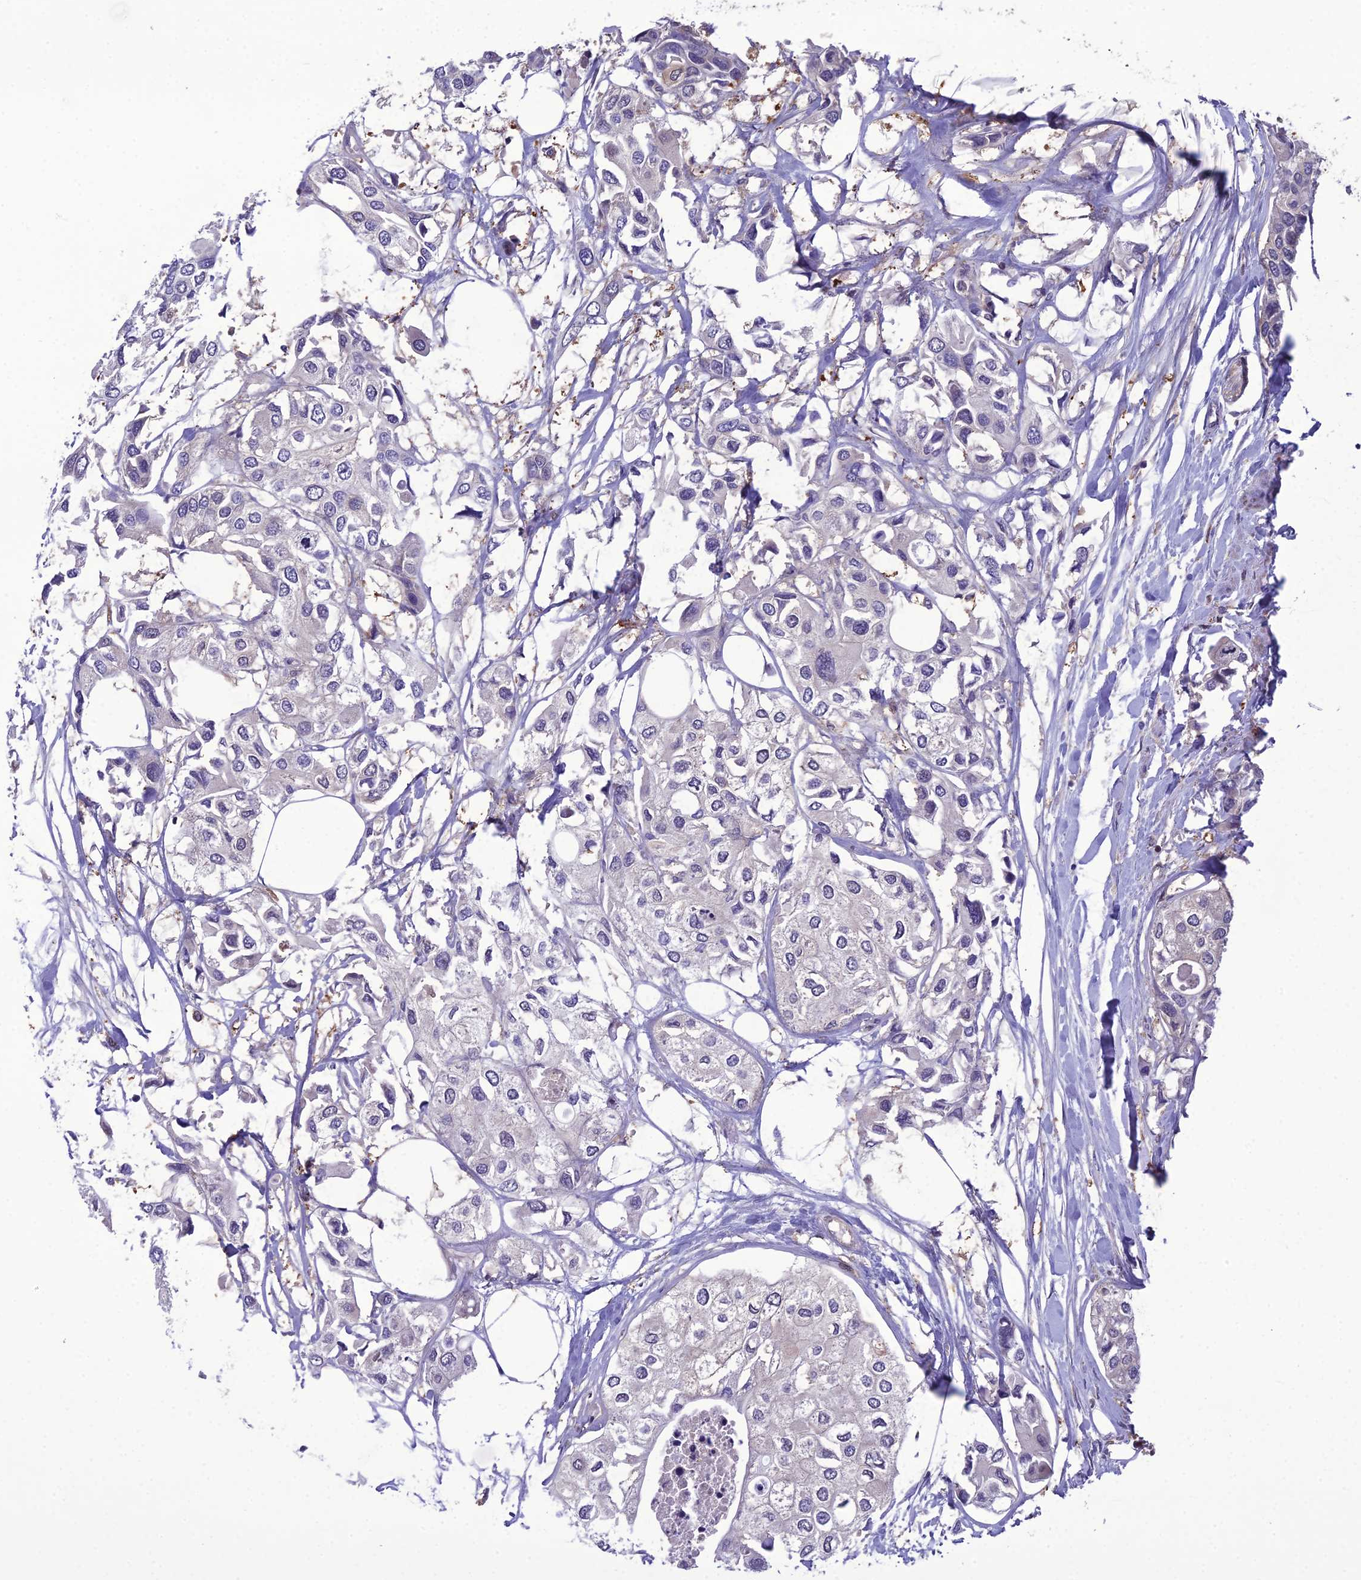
{"staining": {"intensity": "negative", "quantity": "none", "location": "none"}, "tissue": "urothelial cancer", "cell_type": "Tumor cells", "image_type": "cancer", "snomed": [{"axis": "morphology", "description": "Urothelial carcinoma, High grade"}, {"axis": "topography", "description": "Urinary bladder"}], "caption": "Immunohistochemical staining of human urothelial carcinoma (high-grade) reveals no significant positivity in tumor cells. (DAB IHC, high magnification).", "gene": "GDF6", "patient": {"sex": "male", "age": 64}}